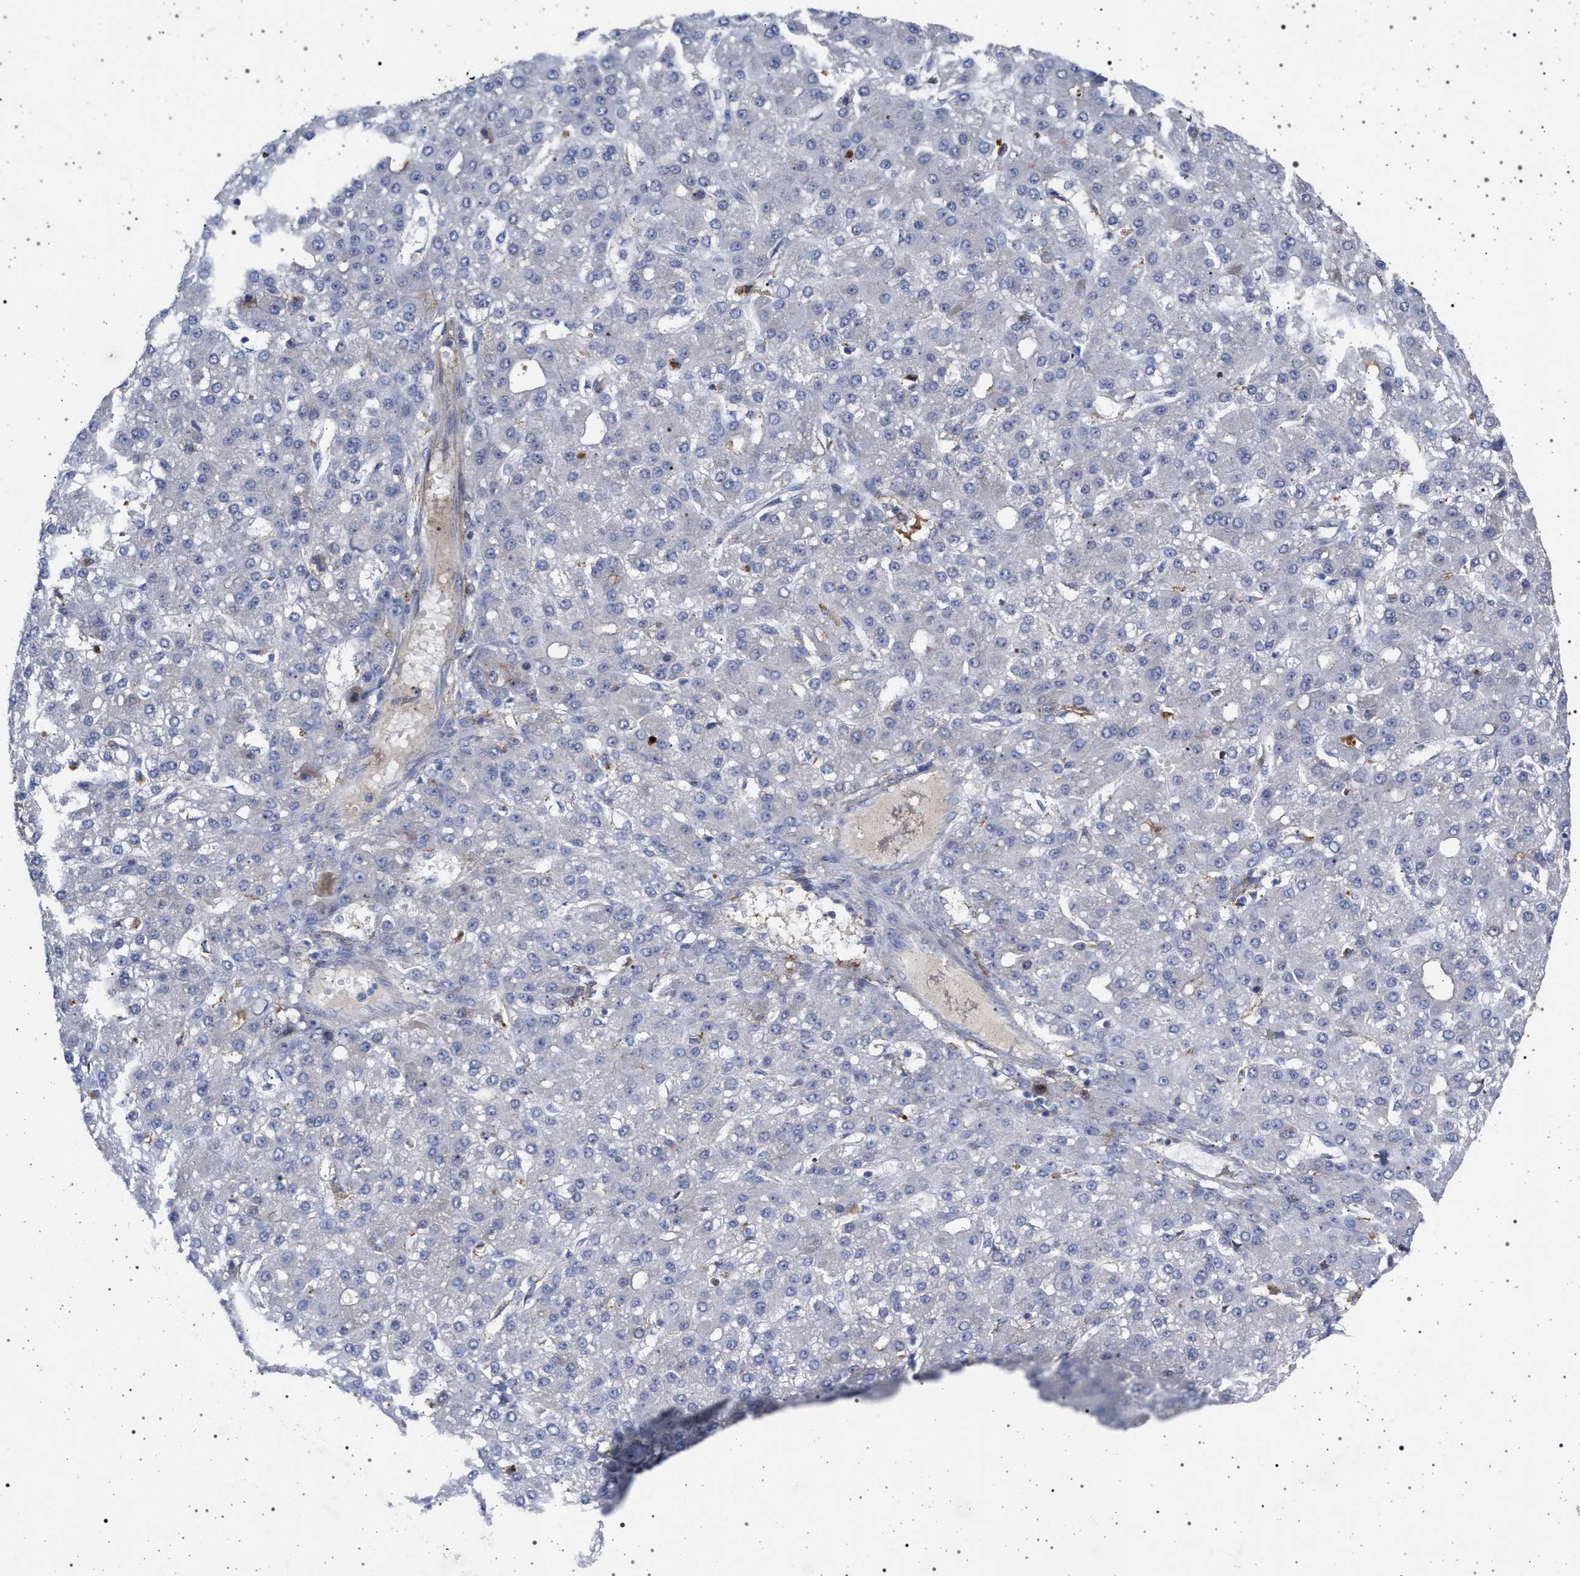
{"staining": {"intensity": "negative", "quantity": "none", "location": "none"}, "tissue": "liver cancer", "cell_type": "Tumor cells", "image_type": "cancer", "snomed": [{"axis": "morphology", "description": "Carcinoma, Hepatocellular, NOS"}, {"axis": "topography", "description": "Liver"}], "caption": "Immunohistochemical staining of hepatocellular carcinoma (liver) displays no significant staining in tumor cells.", "gene": "PLG", "patient": {"sex": "male", "age": 67}}